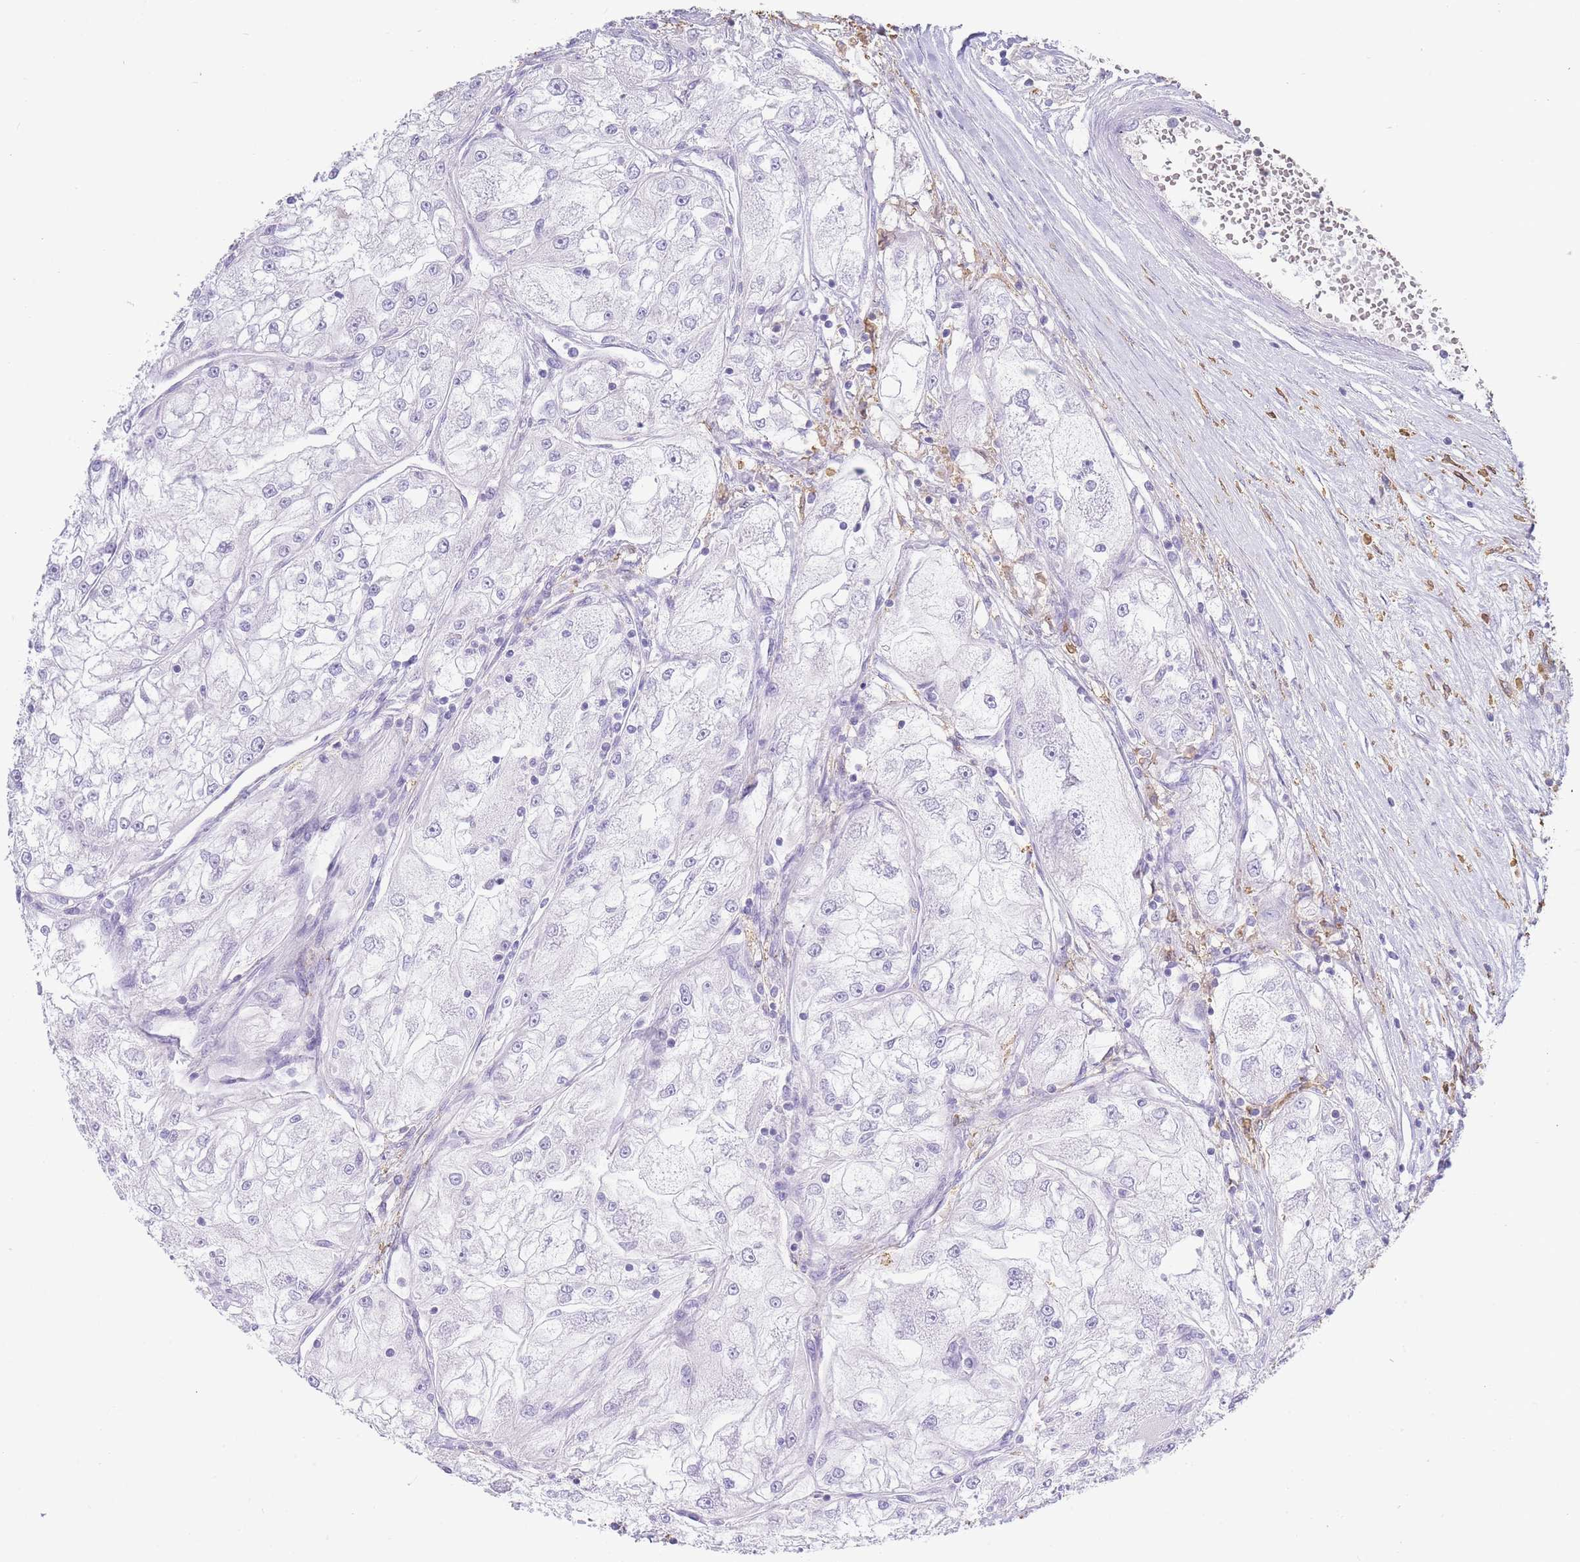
{"staining": {"intensity": "negative", "quantity": "none", "location": "none"}, "tissue": "renal cancer", "cell_type": "Tumor cells", "image_type": "cancer", "snomed": [{"axis": "morphology", "description": "Adenocarcinoma, NOS"}, {"axis": "topography", "description": "Kidney"}], "caption": "Human renal cancer (adenocarcinoma) stained for a protein using immunohistochemistry (IHC) demonstrates no staining in tumor cells.", "gene": "CD37", "patient": {"sex": "female", "age": 72}}